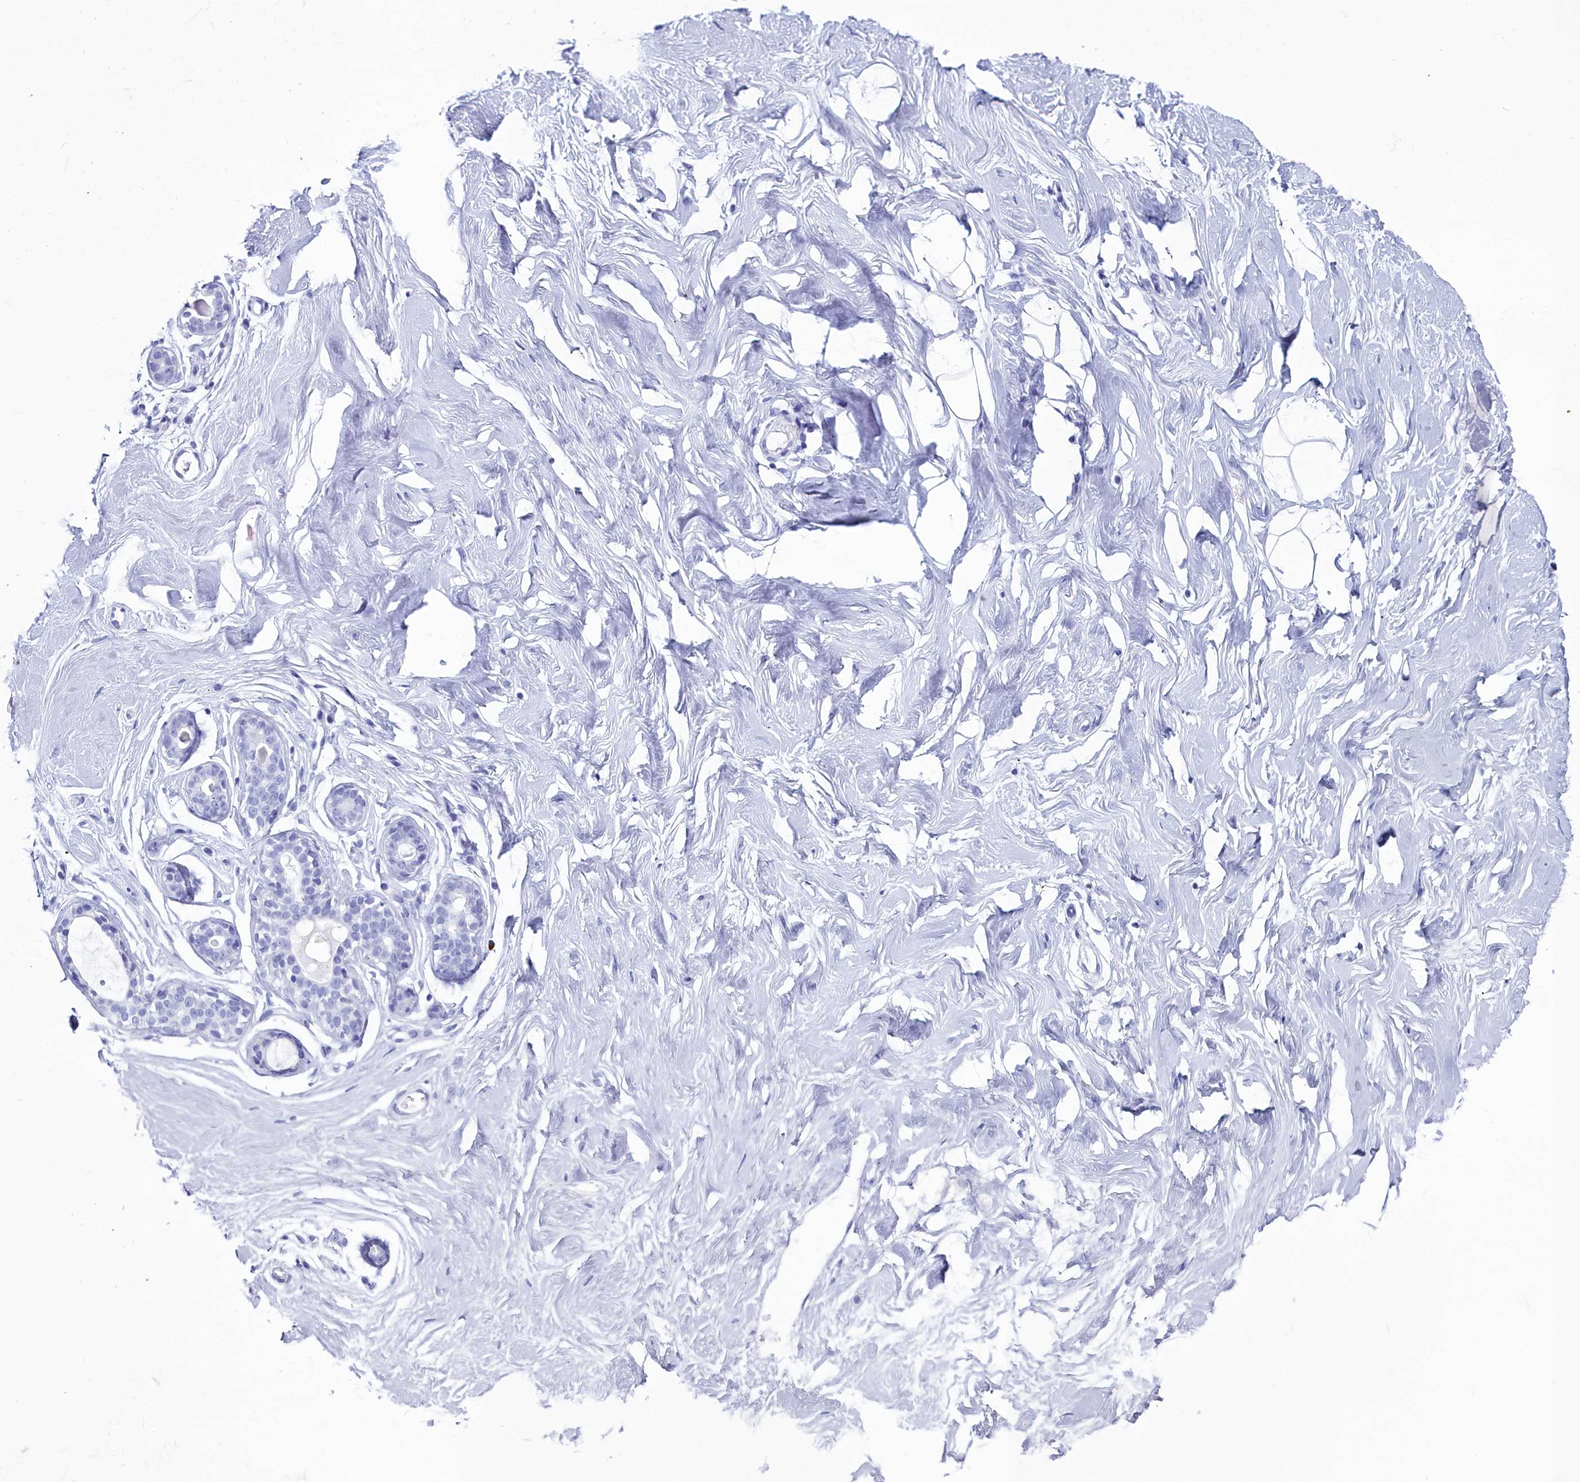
{"staining": {"intensity": "negative", "quantity": "none", "location": "none"}, "tissue": "breast", "cell_type": "Adipocytes", "image_type": "normal", "snomed": [{"axis": "morphology", "description": "Normal tissue, NOS"}, {"axis": "morphology", "description": "Adenoma, NOS"}, {"axis": "topography", "description": "Breast"}], "caption": "DAB (3,3'-diaminobenzidine) immunohistochemical staining of unremarkable human breast displays no significant positivity in adipocytes.", "gene": "MAP6", "patient": {"sex": "female", "age": 23}}